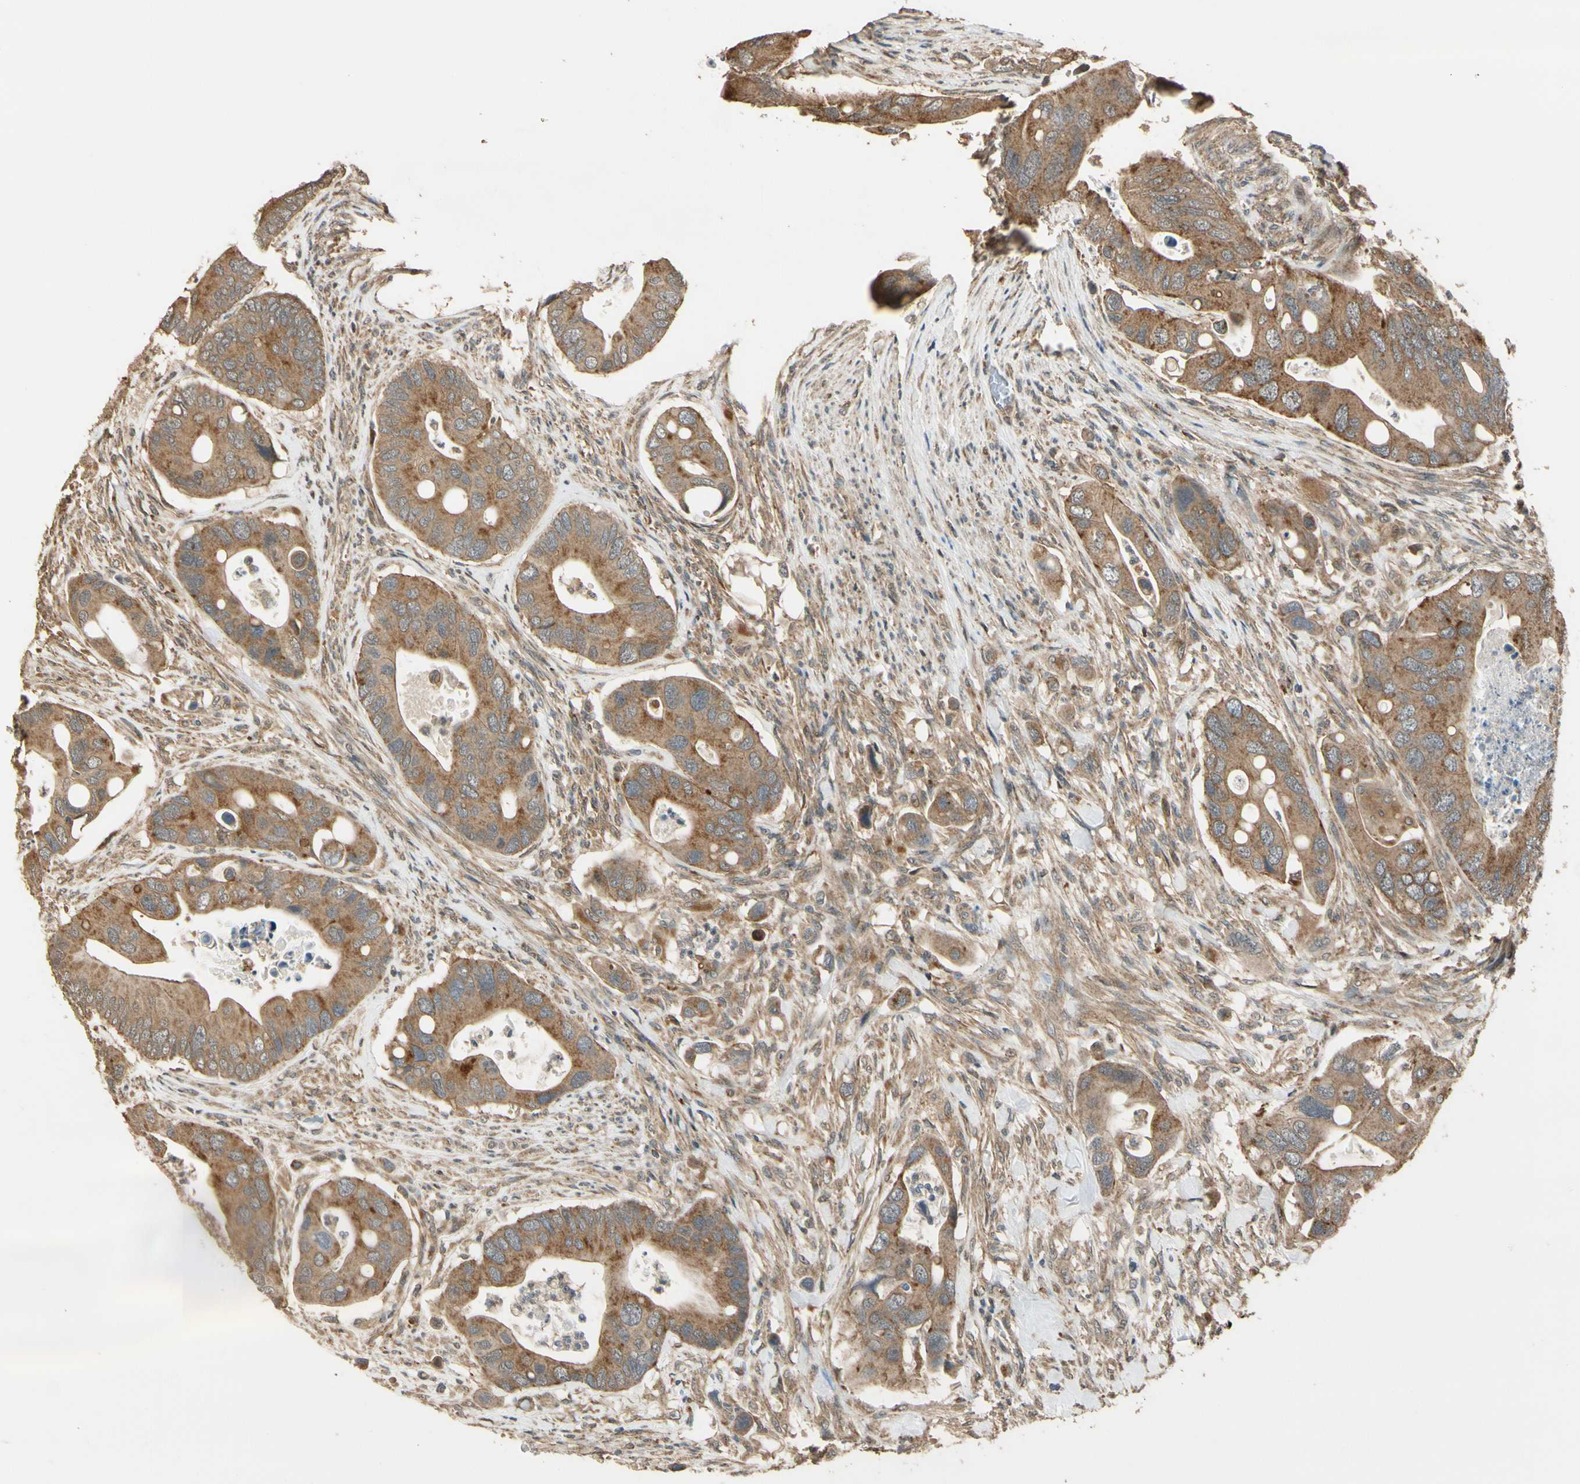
{"staining": {"intensity": "moderate", "quantity": ">75%", "location": "cytoplasmic/membranous"}, "tissue": "colorectal cancer", "cell_type": "Tumor cells", "image_type": "cancer", "snomed": [{"axis": "morphology", "description": "Adenocarcinoma, NOS"}, {"axis": "topography", "description": "Rectum"}], "caption": "Colorectal cancer stained for a protein (brown) reveals moderate cytoplasmic/membranous positive expression in about >75% of tumor cells.", "gene": "LAMTOR1", "patient": {"sex": "female", "age": 57}}